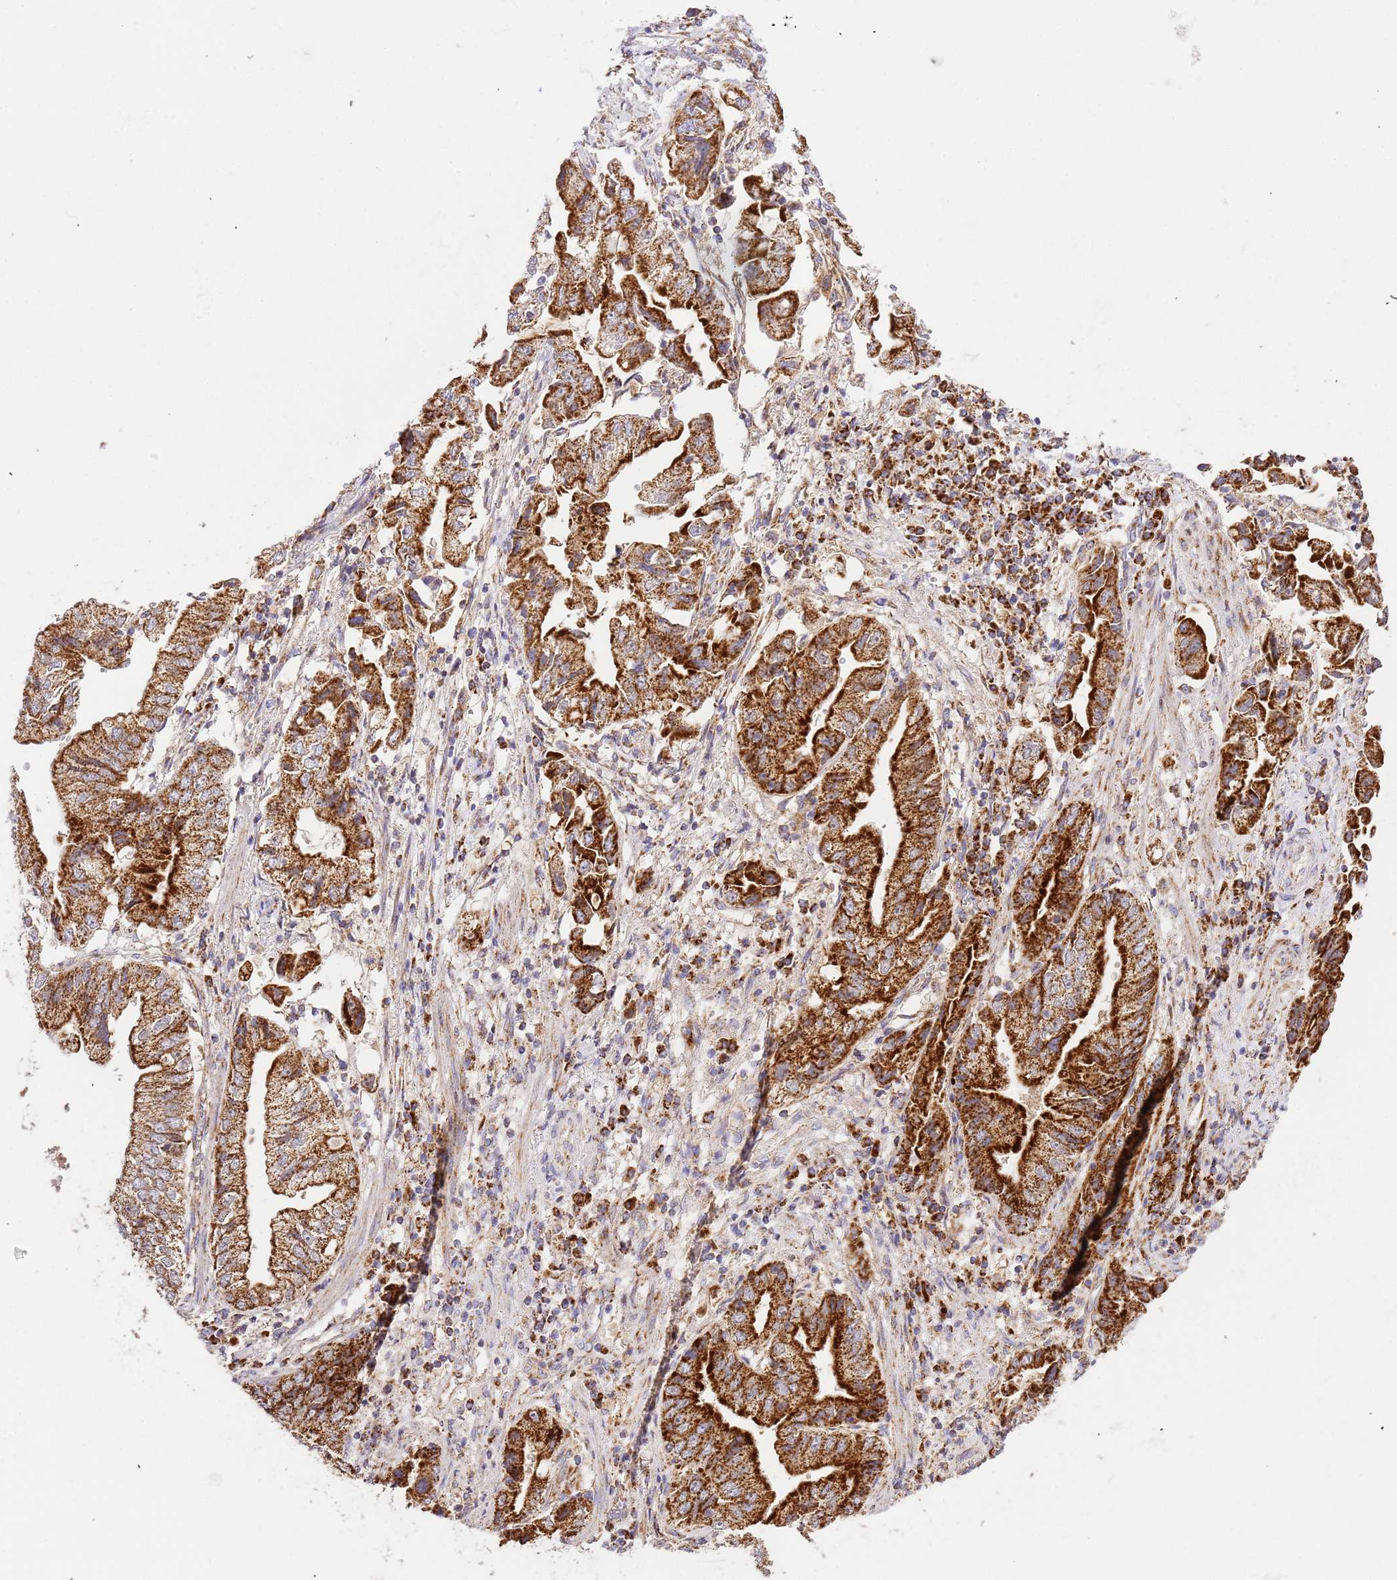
{"staining": {"intensity": "strong", "quantity": ">75%", "location": "cytoplasmic/membranous"}, "tissue": "stomach cancer", "cell_type": "Tumor cells", "image_type": "cancer", "snomed": [{"axis": "morphology", "description": "Adenocarcinoma, NOS"}, {"axis": "topography", "description": "Stomach"}], "caption": "Approximately >75% of tumor cells in adenocarcinoma (stomach) reveal strong cytoplasmic/membranous protein staining as visualized by brown immunohistochemical staining.", "gene": "ZBTB39", "patient": {"sex": "male", "age": 62}}